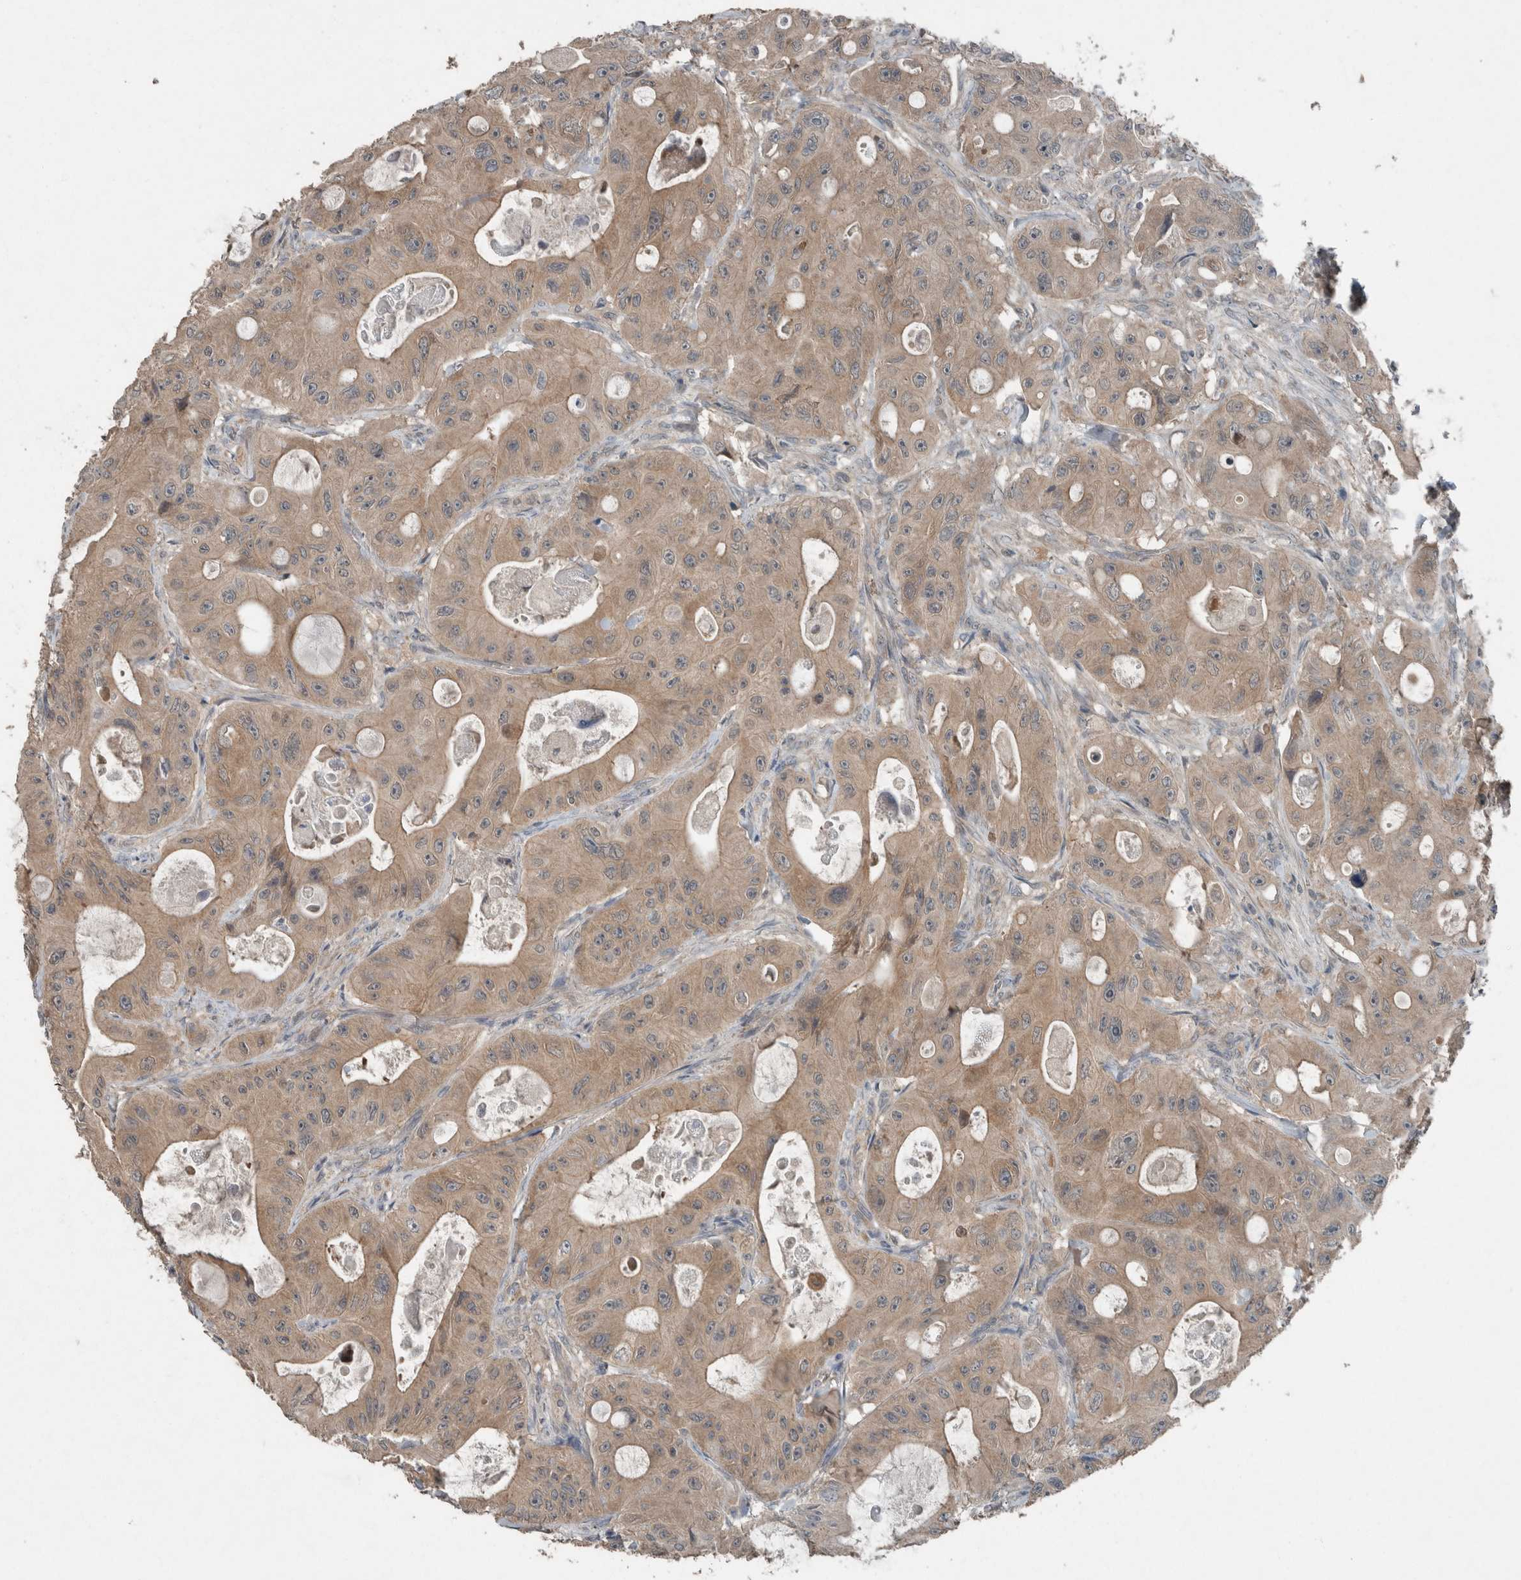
{"staining": {"intensity": "weak", "quantity": ">75%", "location": "cytoplasmic/membranous"}, "tissue": "colorectal cancer", "cell_type": "Tumor cells", "image_type": "cancer", "snomed": [{"axis": "morphology", "description": "Adenocarcinoma, NOS"}, {"axis": "topography", "description": "Colon"}], "caption": "Weak cytoplasmic/membranous staining is present in about >75% of tumor cells in colorectal cancer (adenocarcinoma).", "gene": "KNTC1", "patient": {"sex": "female", "age": 46}}